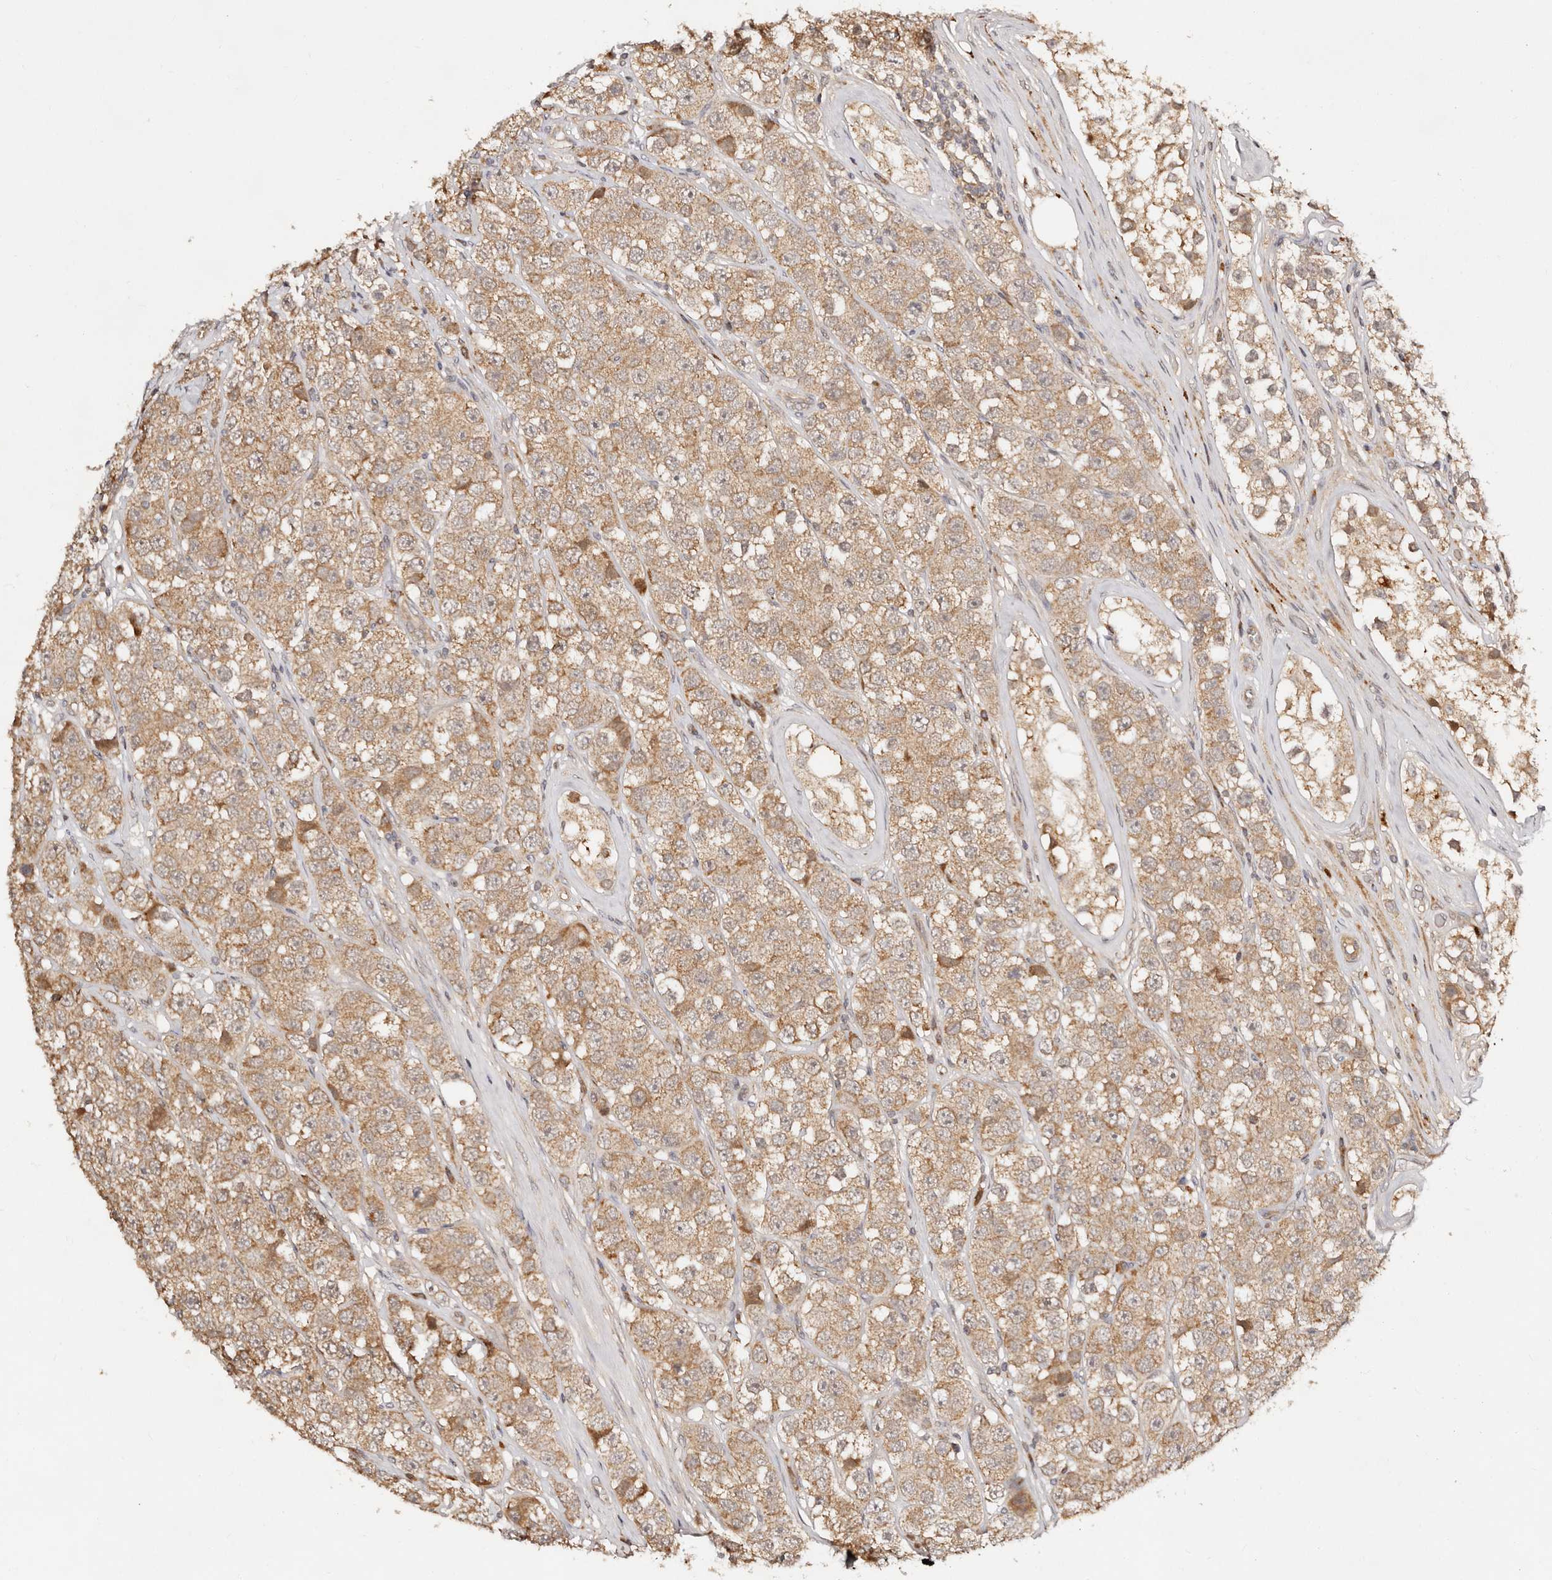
{"staining": {"intensity": "moderate", "quantity": ">75%", "location": "cytoplasmic/membranous"}, "tissue": "testis cancer", "cell_type": "Tumor cells", "image_type": "cancer", "snomed": [{"axis": "morphology", "description": "Seminoma, NOS"}, {"axis": "topography", "description": "Testis"}], "caption": "Testis cancer (seminoma) stained with a brown dye demonstrates moderate cytoplasmic/membranous positive positivity in about >75% of tumor cells.", "gene": "DENND11", "patient": {"sex": "male", "age": 28}}